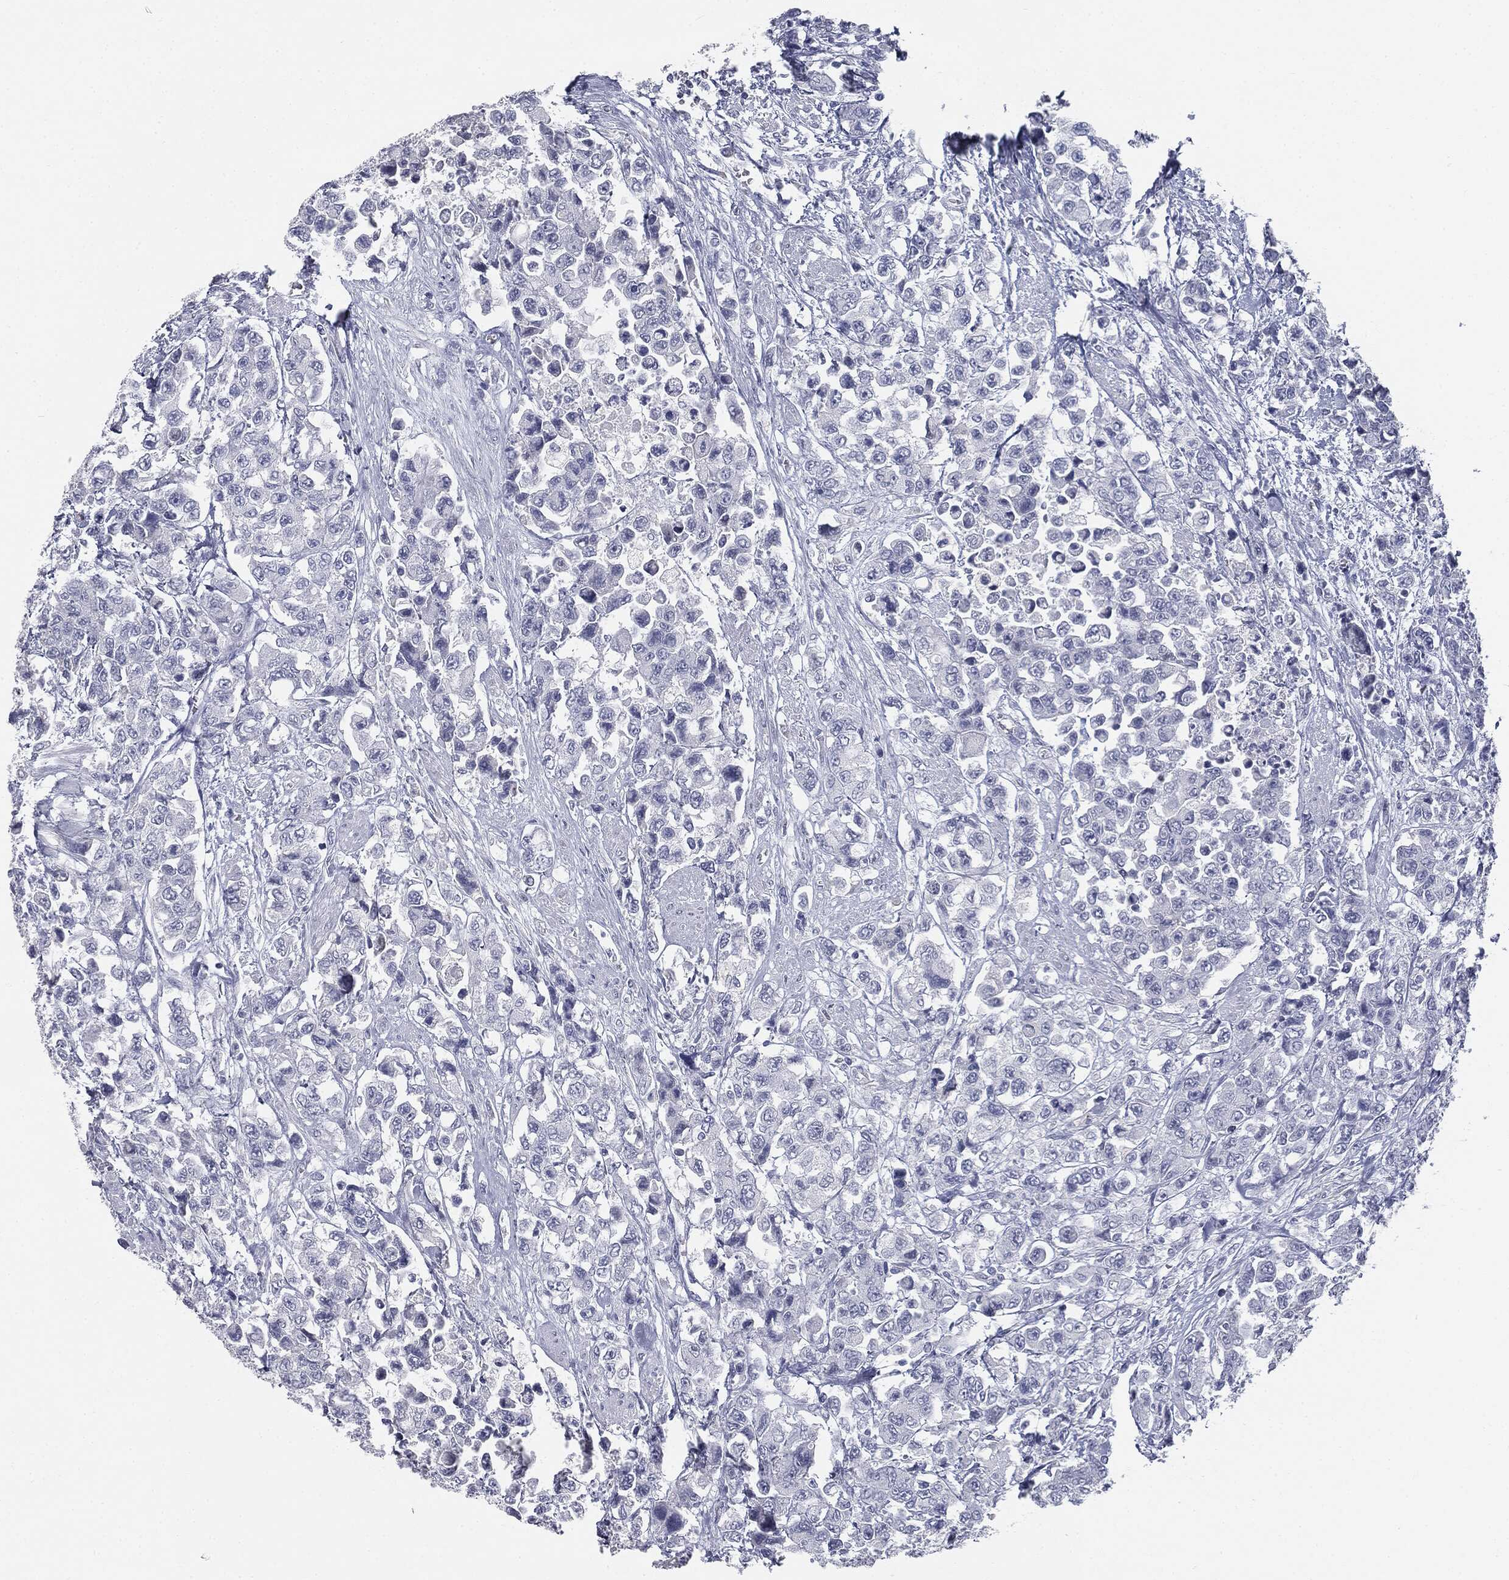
{"staining": {"intensity": "negative", "quantity": "none", "location": "none"}, "tissue": "urothelial cancer", "cell_type": "Tumor cells", "image_type": "cancer", "snomed": [{"axis": "morphology", "description": "Urothelial carcinoma, High grade"}, {"axis": "topography", "description": "Urinary bladder"}], "caption": "This micrograph is of urothelial cancer stained with immunohistochemistry to label a protein in brown with the nuclei are counter-stained blue. There is no expression in tumor cells. Nuclei are stained in blue.", "gene": "MUC5AC", "patient": {"sex": "female", "age": 78}}